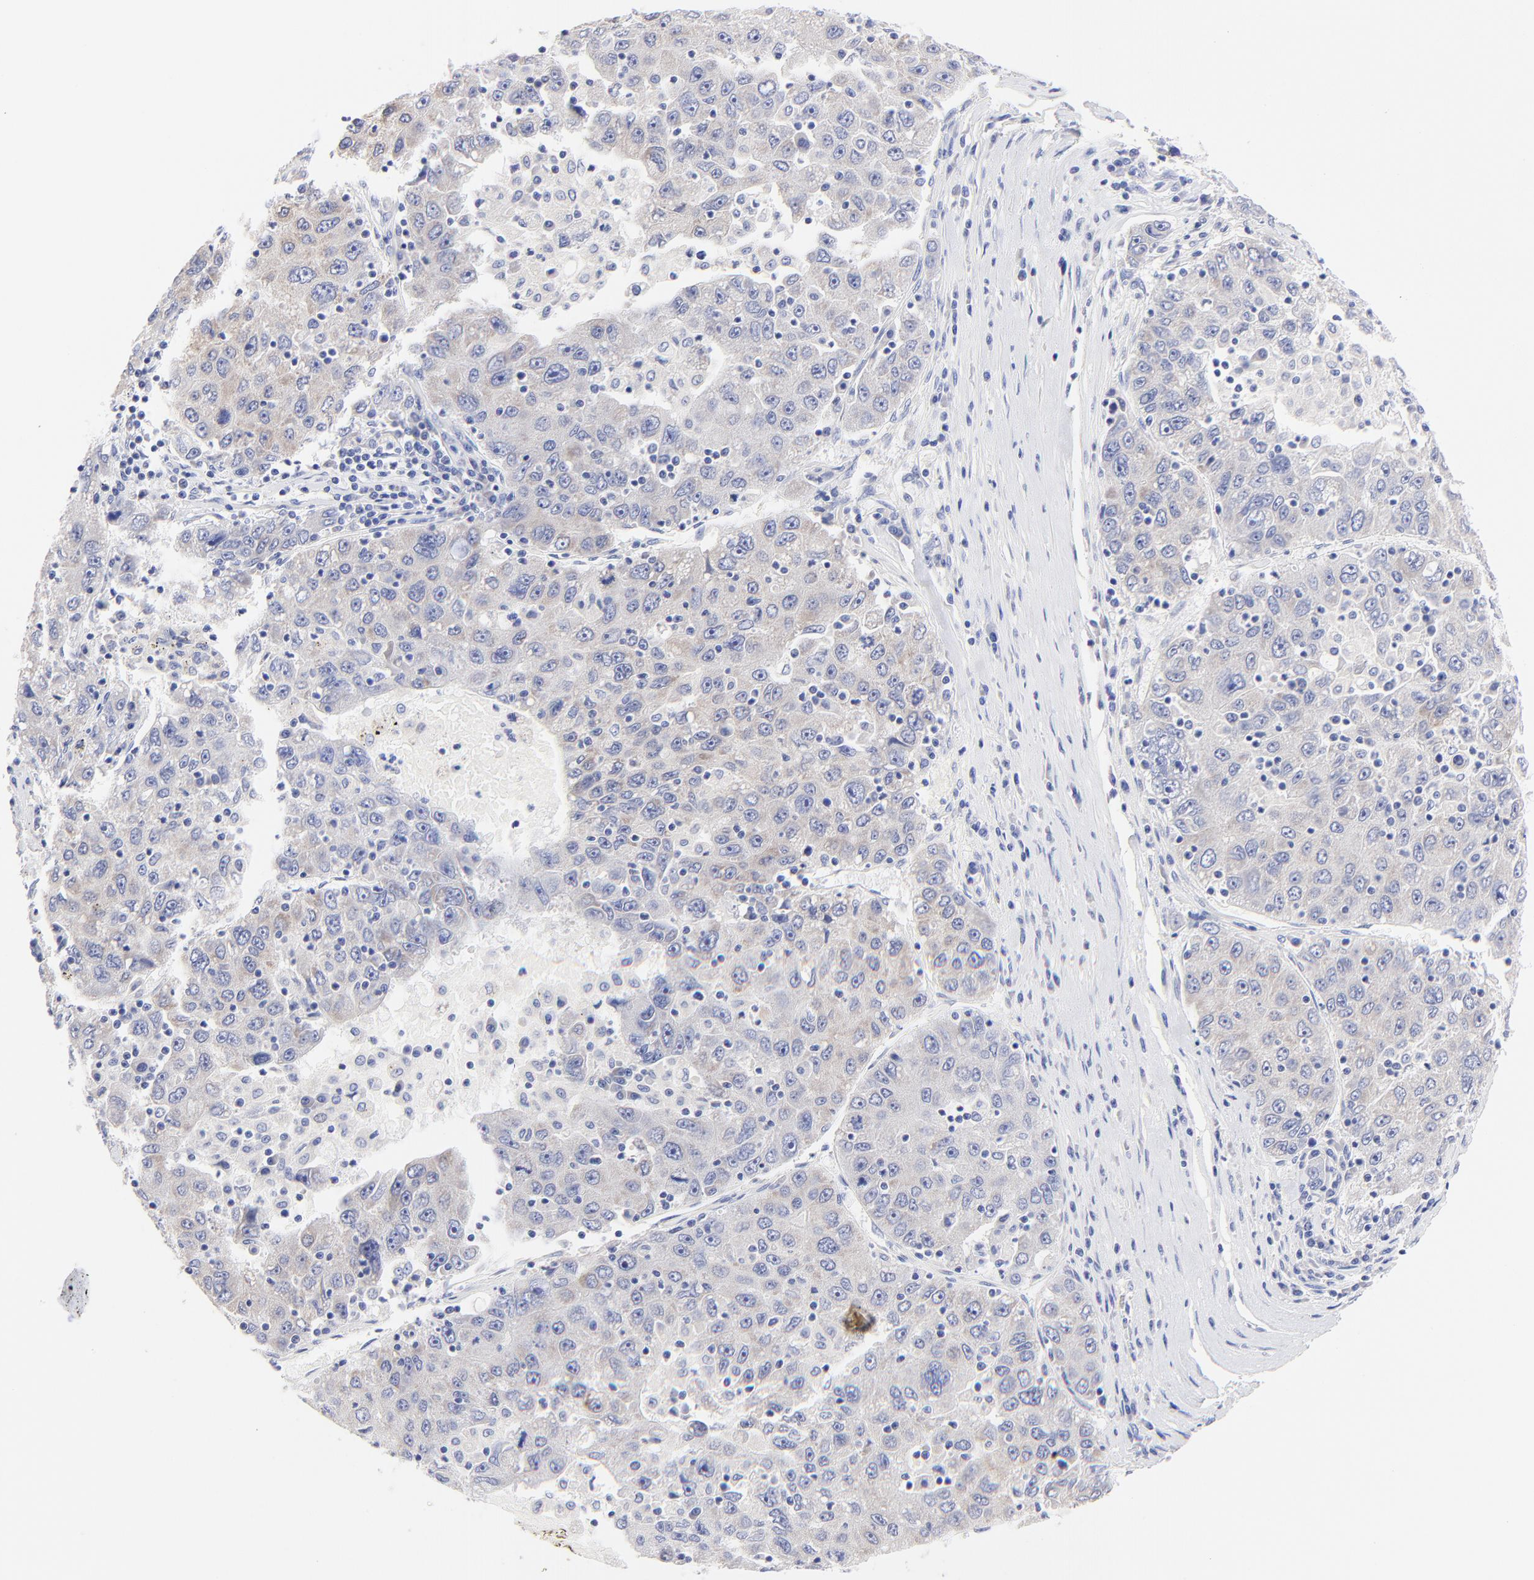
{"staining": {"intensity": "weak", "quantity": "25%-75%", "location": "cytoplasmic/membranous"}, "tissue": "liver cancer", "cell_type": "Tumor cells", "image_type": "cancer", "snomed": [{"axis": "morphology", "description": "Carcinoma, Hepatocellular, NOS"}, {"axis": "topography", "description": "Liver"}], "caption": "Immunohistochemistry (IHC) (DAB) staining of human liver hepatocellular carcinoma demonstrates weak cytoplasmic/membranous protein positivity in about 25%-75% of tumor cells. The protein is stained brown, and the nuclei are stained in blue (DAB IHC with brightfield microscopy, high magnification).", "gene": "EBP", "patient": {"sex": "male", "age": 49}}